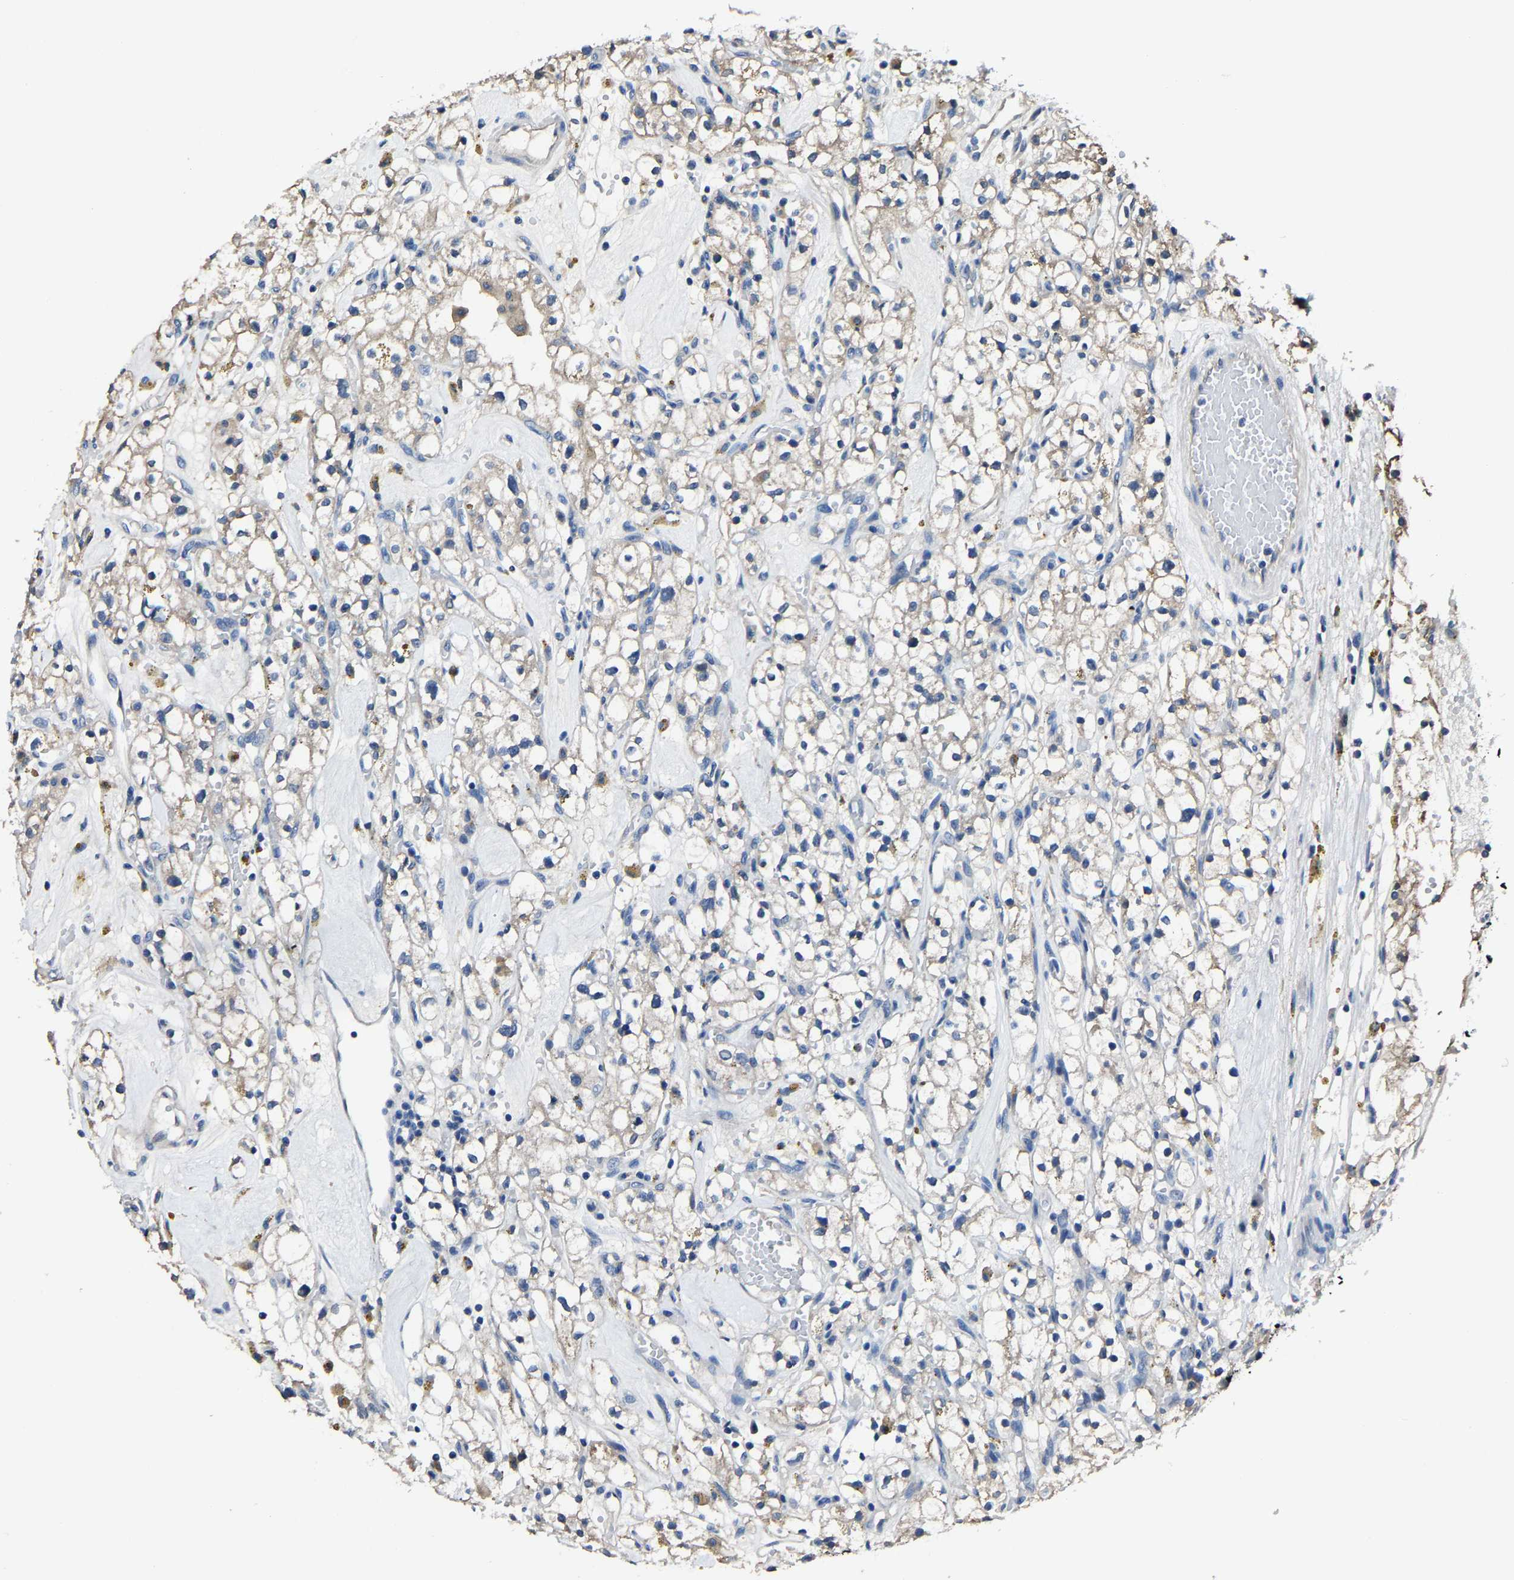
{"staining": {"intensity": "weak", "quantity": "25%-75%", "location": "cytoplasmic/membranous"}, "tissue": "renal cancer", "cell_type": "Tumor cells", "image_type": "cancer", "snomed": [{"axis": "morphology", "description": "Adenocarcinoma, NOS"}, {"axis": "topography", "description": "Kidney"}], "caption": "The histopathology image reveals a brown stain indicating the presence of a protein in the cytoplasmic/membranous of tumor cells in renal cancer.", "gene": "STRBP", "patient": {"sex": "male", "age": 56}}